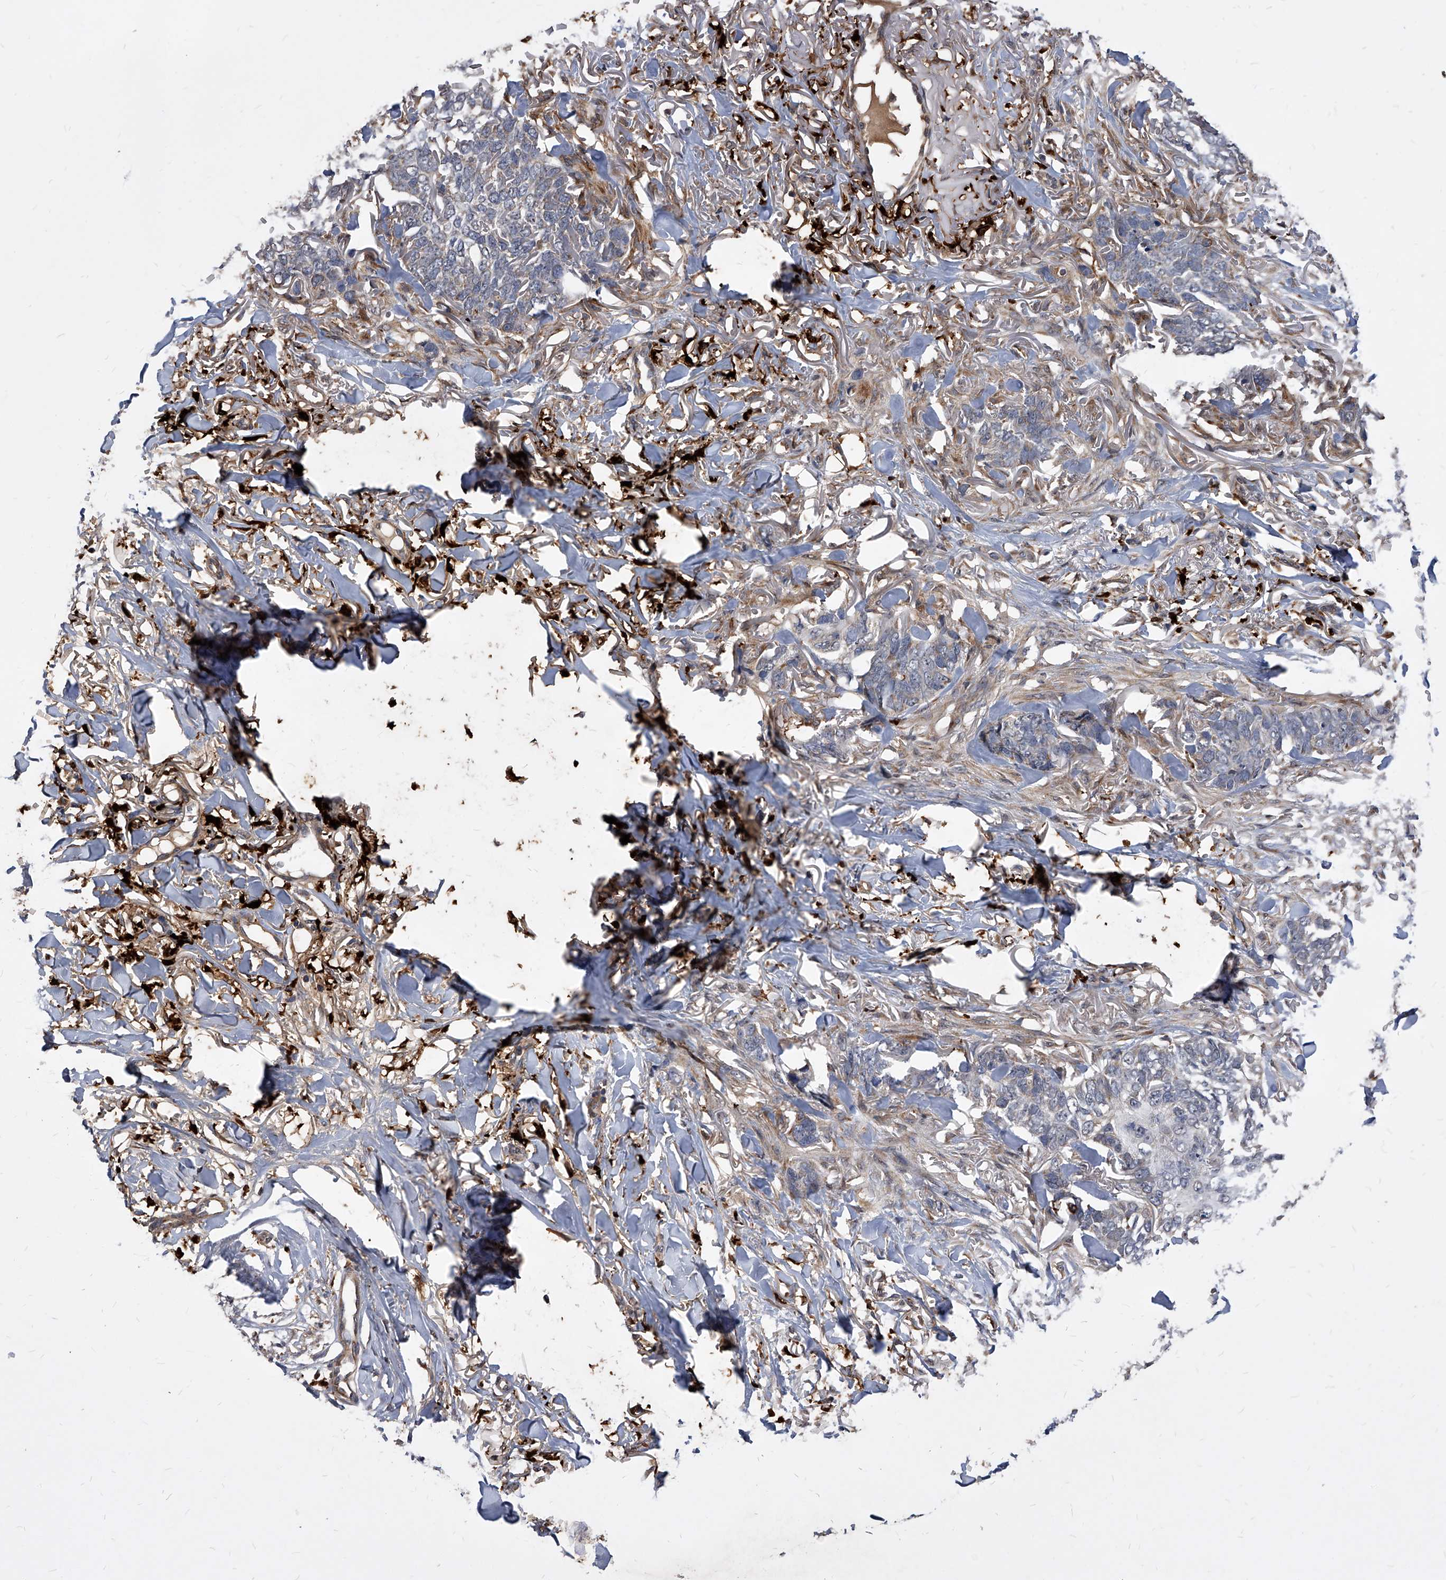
{"staining": {"intensity": "negative", "quantity": "none", "location": "none"}, "tissue": "skin cancer", "cell_type": "Tumor cells", "image_type": "cancer", "snomed": [{"axis": "morphology", "description": "Normal tissue, NOS"}, {"axis": "morphology", "description": "Basal cell carcinoma"}, {"axis": "topography", "description": "Skin"}], "caption": "DAB (3,3'-diaminobenzidine) immunohistochemical staining of human skin basal cell carcinoma exhibits no significant staining in tumor cells.", "gene": "SOBP", "patient": {"sex": "male", "age": 77}}